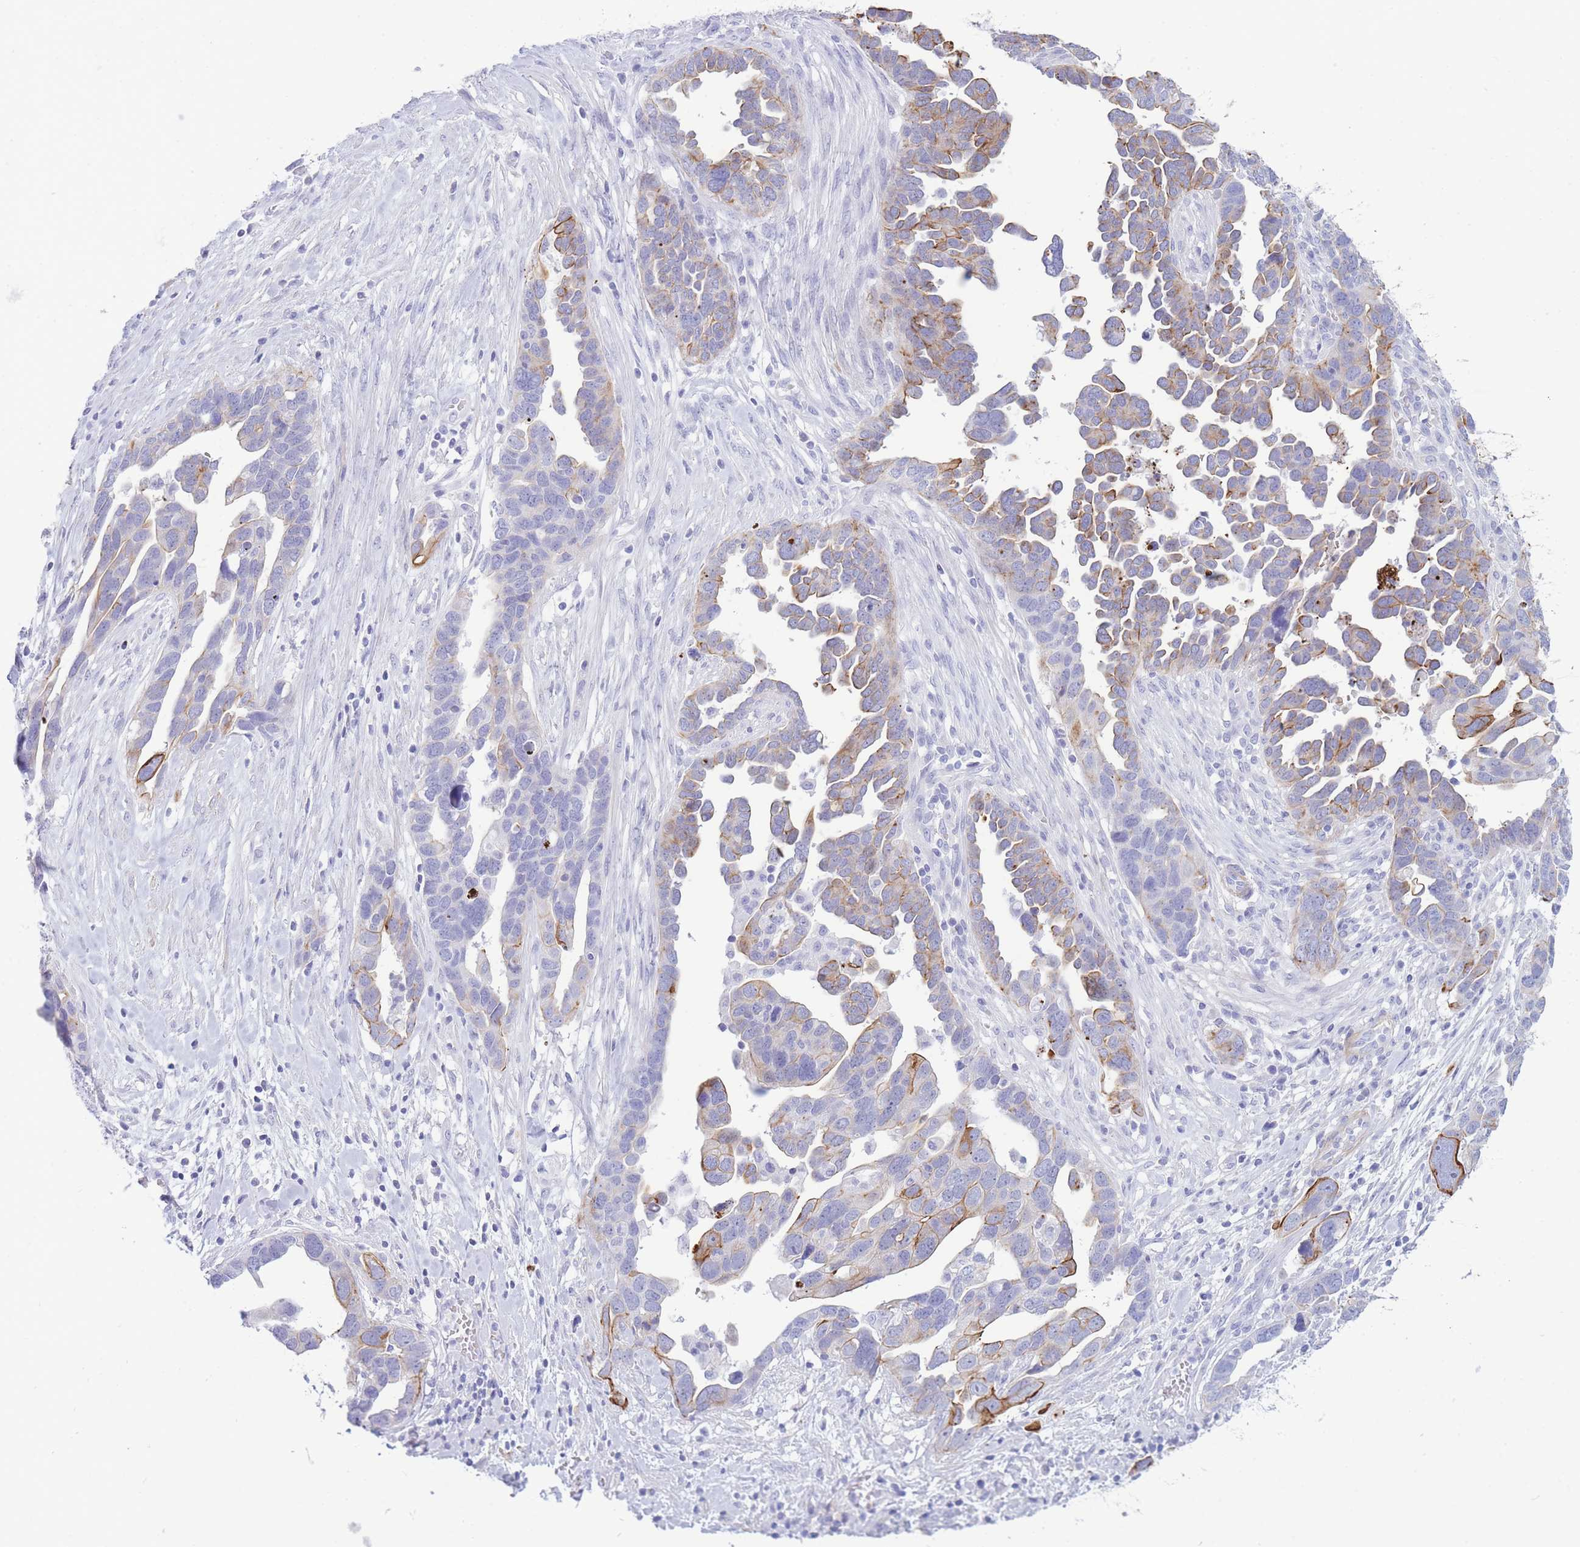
{"staining": {"intensity": "moderate", "quantity": "<25%", "location": "cytoplasmic/membranous"}, "tissue": "ovarian cancer", "cell_type": "Tumor cells", "image_type": "cancer", "snomed": [{"axis": "morphology", "description": "Cystadenocarcinoma, serous, NOS"}, {"axis": "topography", "description": "Ovary"}], "caption": "The immunohistochemical stain shows moderate cytoplasmic/membranous positivity in tumor cells of ovarian cancer tissue. The staining was performed using DAB, with brown indicating positive protein expression. Nuclei are stained blue with hematoxylin.", "gene": "VWA8", "patient": {"sex": "female", "age": 54}}